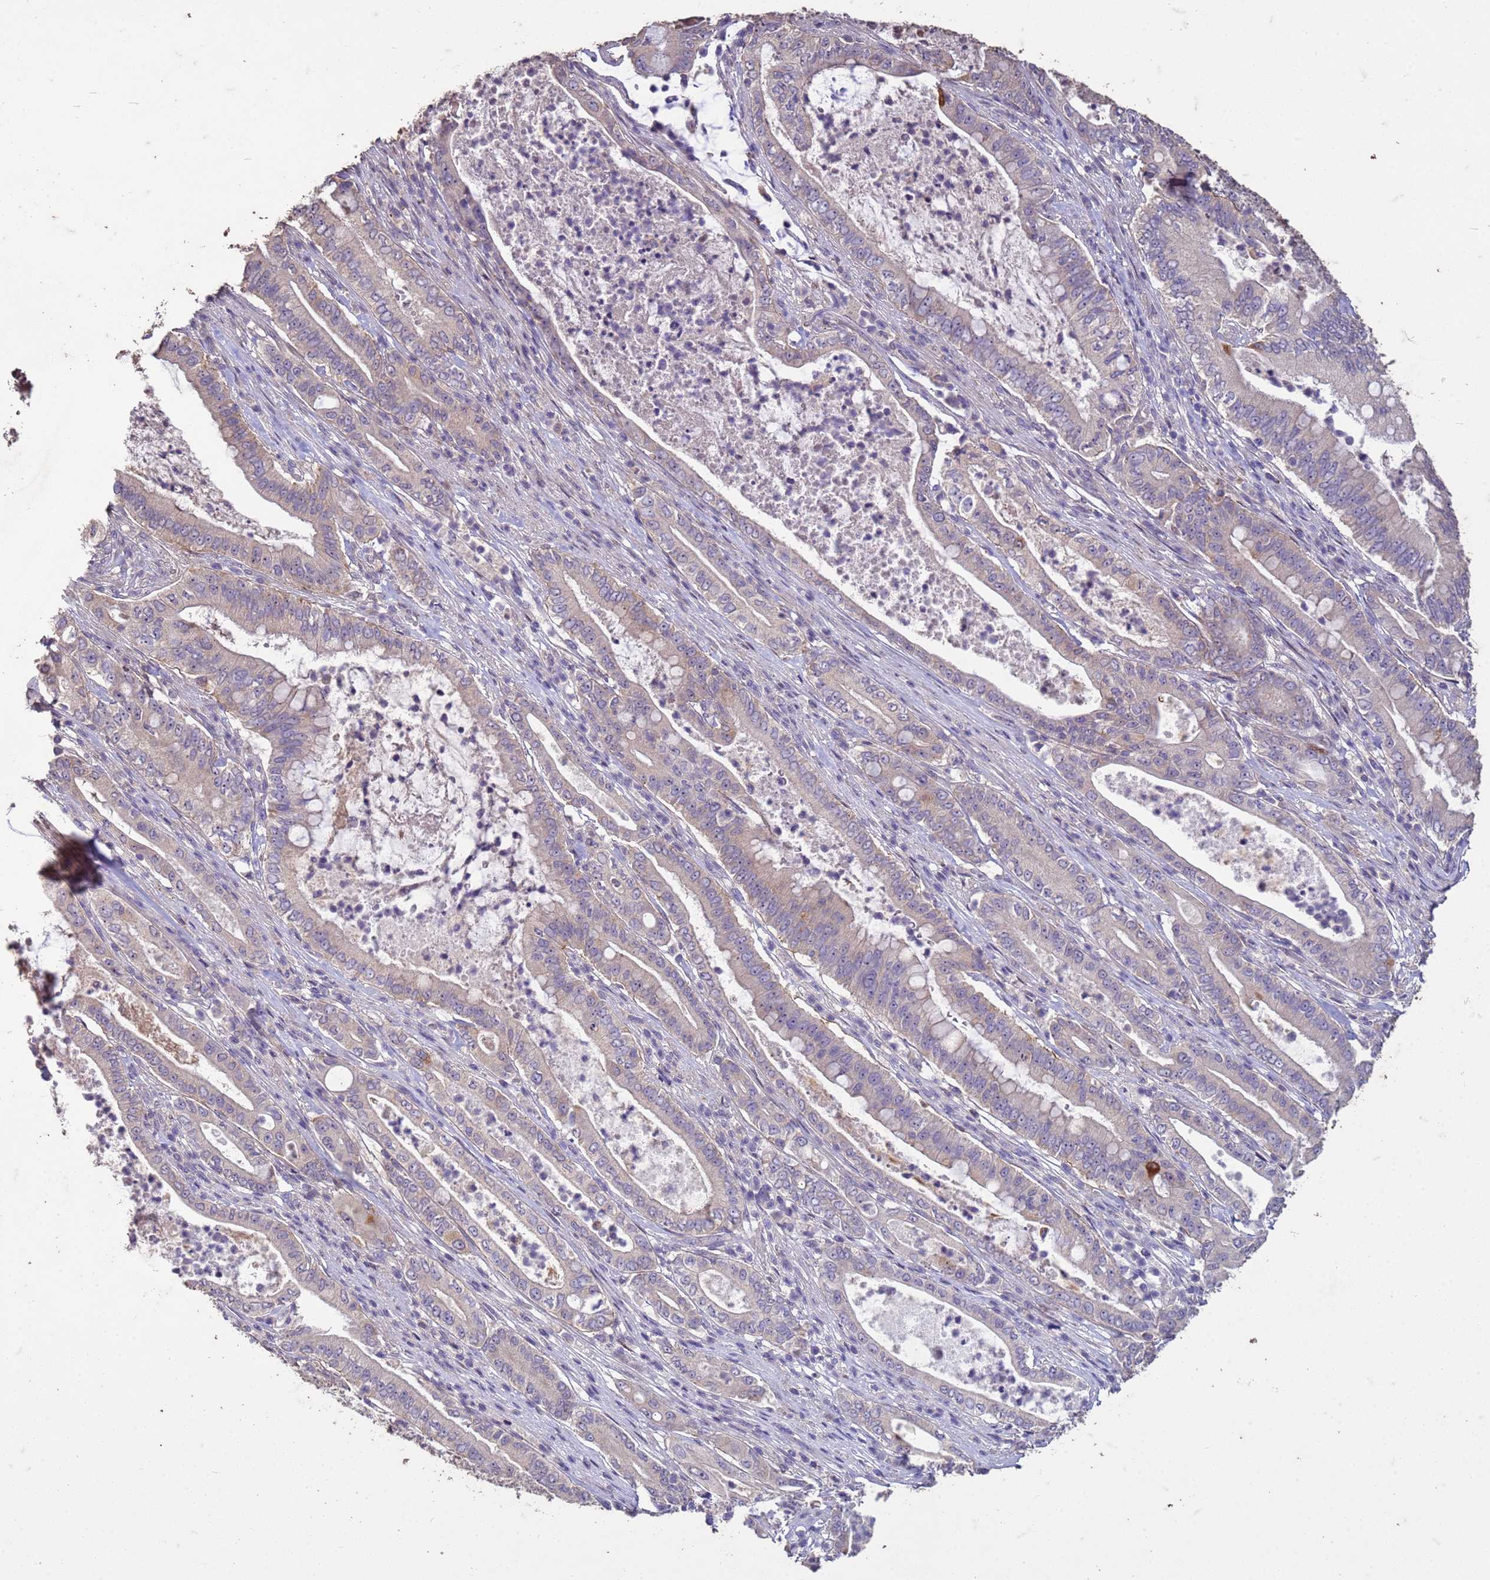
{"staining": {"intensity": "negative", "quantity": "none", "location": "none"}, "tissue": "pancreatic cancer", "cell_type": "Tumor cells", "image_type": "cancer", "snomed": [{"axis": "morphology", "description": "Adenocarcinoma, NOS"}, {"axis": "topography", "description": "Pancreas"}], "caption": "Pancreatic cancer (adenocarcinoma) was stained to show a protein in brown. There is no significant positivity in tumor cells. Nuclei are stained in blue.", "gene": "FAM184B", "patient": {"sex": "male", "age": 71}}